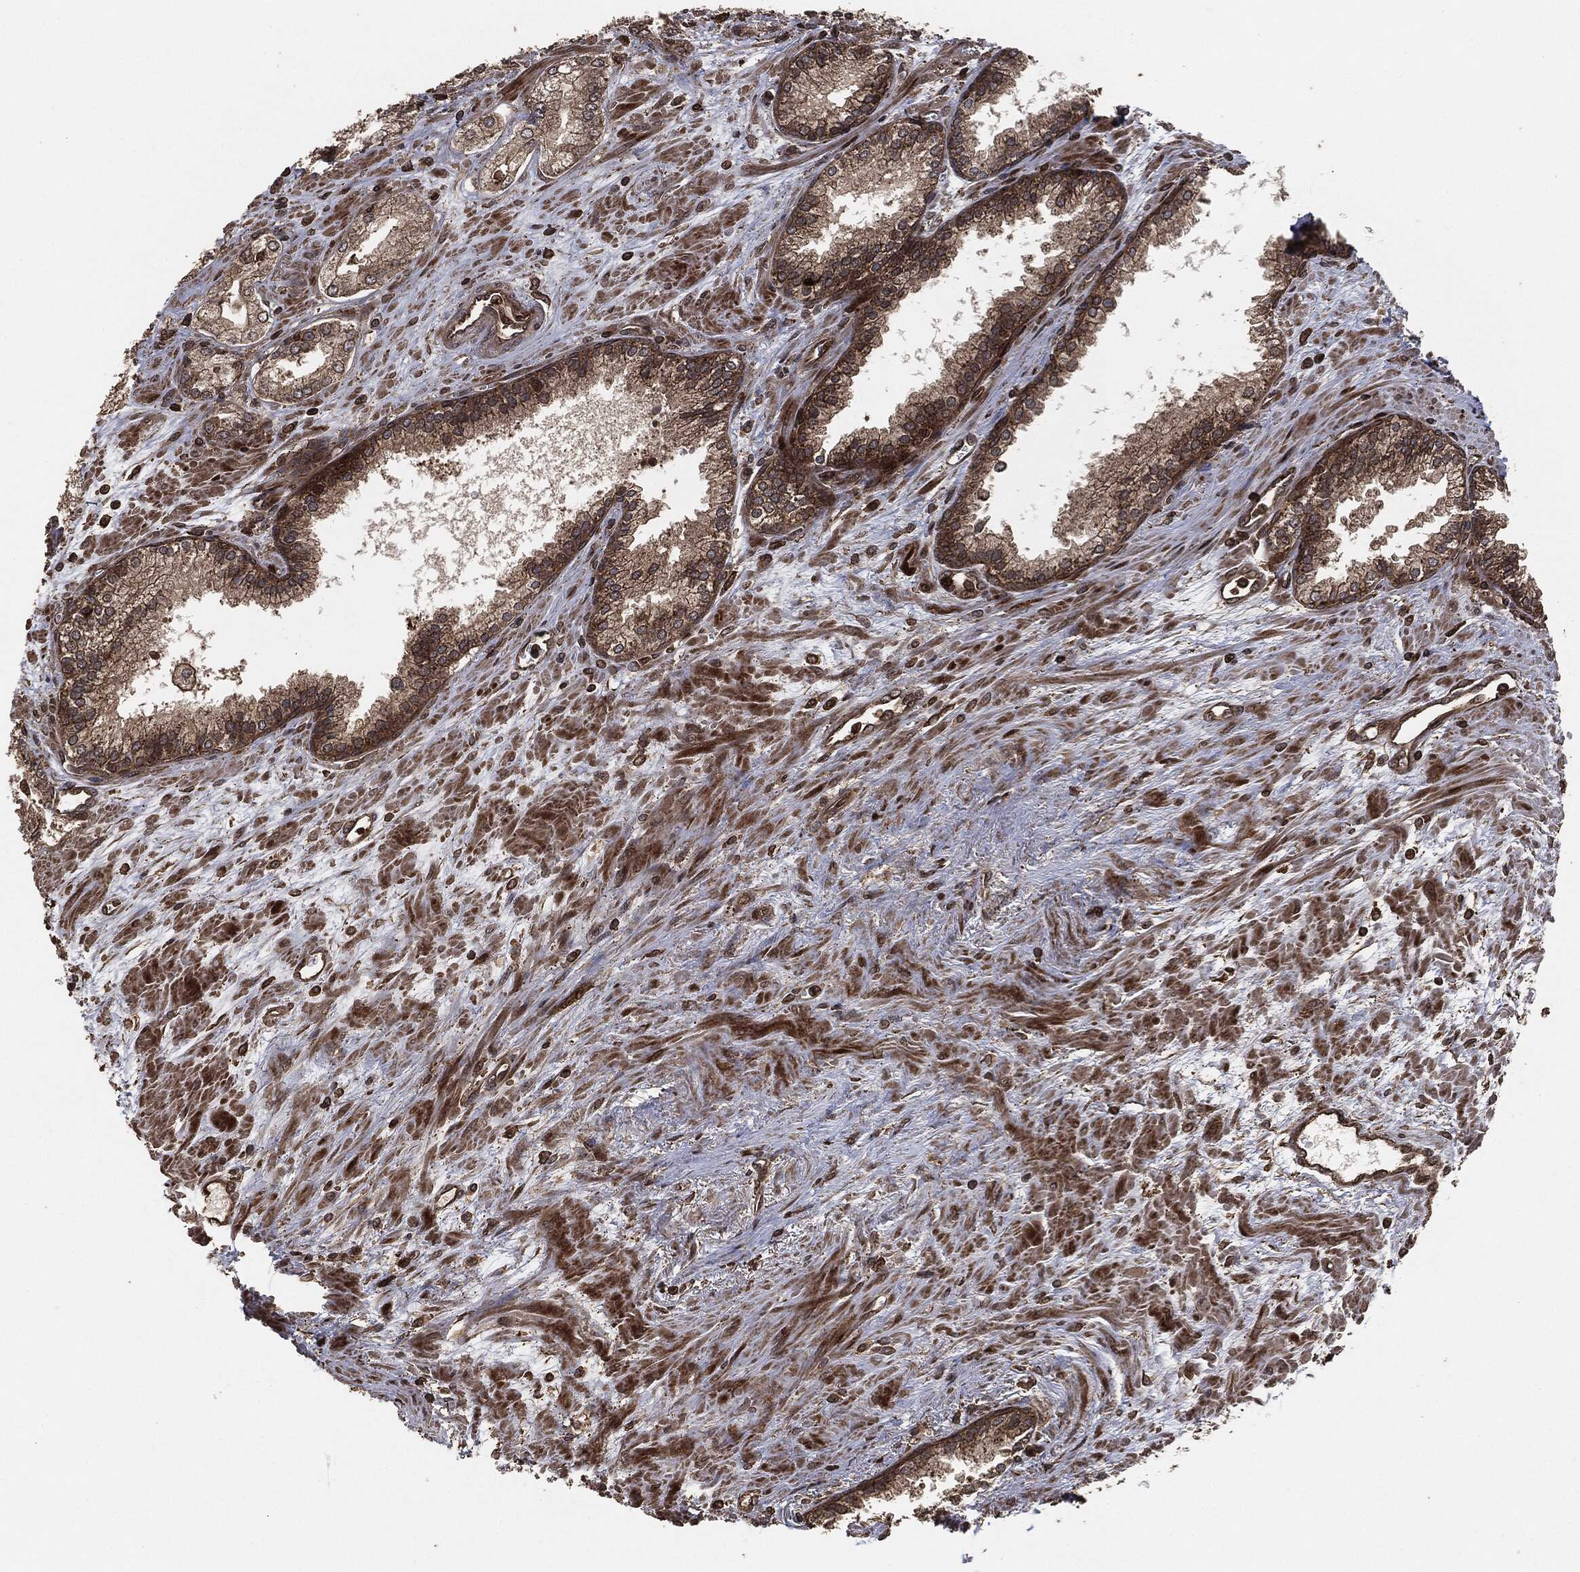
{"staining": {"intensity": "moderate", "quantity": ">75%", "location": "cytoplasmic/membranous"}, "tissue": "prostate cancer", "cell_type": "Tumor cells", "image_type": "cancer", "snomed": [{"axis": "morphology", "description": "Adenocarcinoma, Medium grade"}, {"axis": "topography", "description": "Prostate"}], "caption": "Protein analysis of prostate cancer tissue exhibits moderate cytoplasmic/membranous staining in about >75% of tumor cells.", "gene": "IFIT1", "patient": {"sex": "male", "age": 71}}